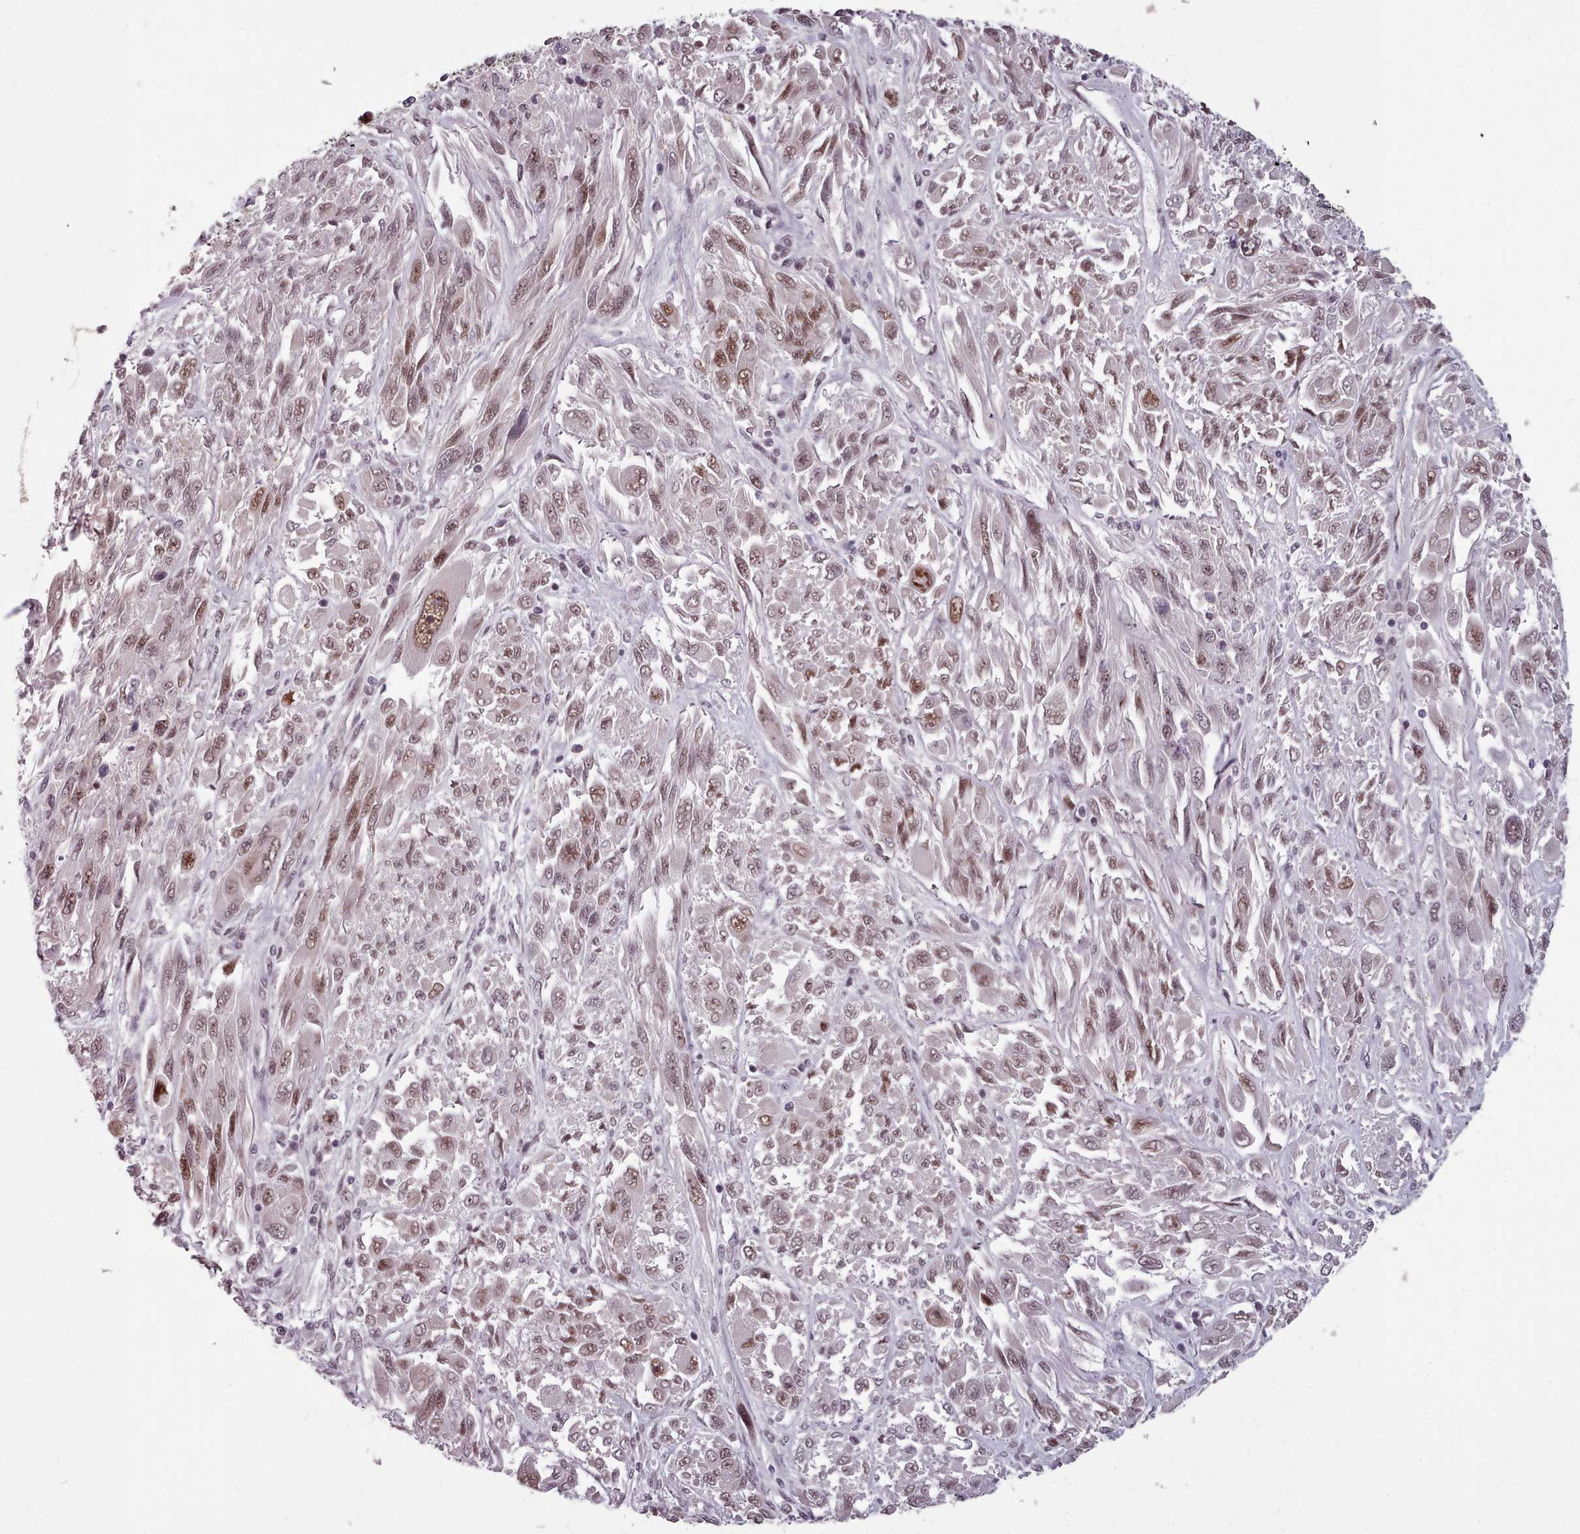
{"staining": {"intensity": "moderate", "quantity": ">75%", "location": "nuclear"}, "tissue": "melanoma", "cell_type": "Tumor cells", "image_type": "cancer", "snomed": [{"axis": "morphology", "description": "Malignant melanoma, NOS"}, {"axis": "topography", "description": "Skin"}], "caption": "IHC staining of malignant melanoma, which exhibits medium levels of moderate nuclear positivity in approximately >75% of tumor cells indicating moderate nuclear protein positivity. The staining was performed using DAB (3,3'-diaminobenzidine) (brown) for protein detection and nuclei were counterstained in hematoxylin (blue).", "gene": "SRSF9", "patient": {"sex": "female", "age": 91}}